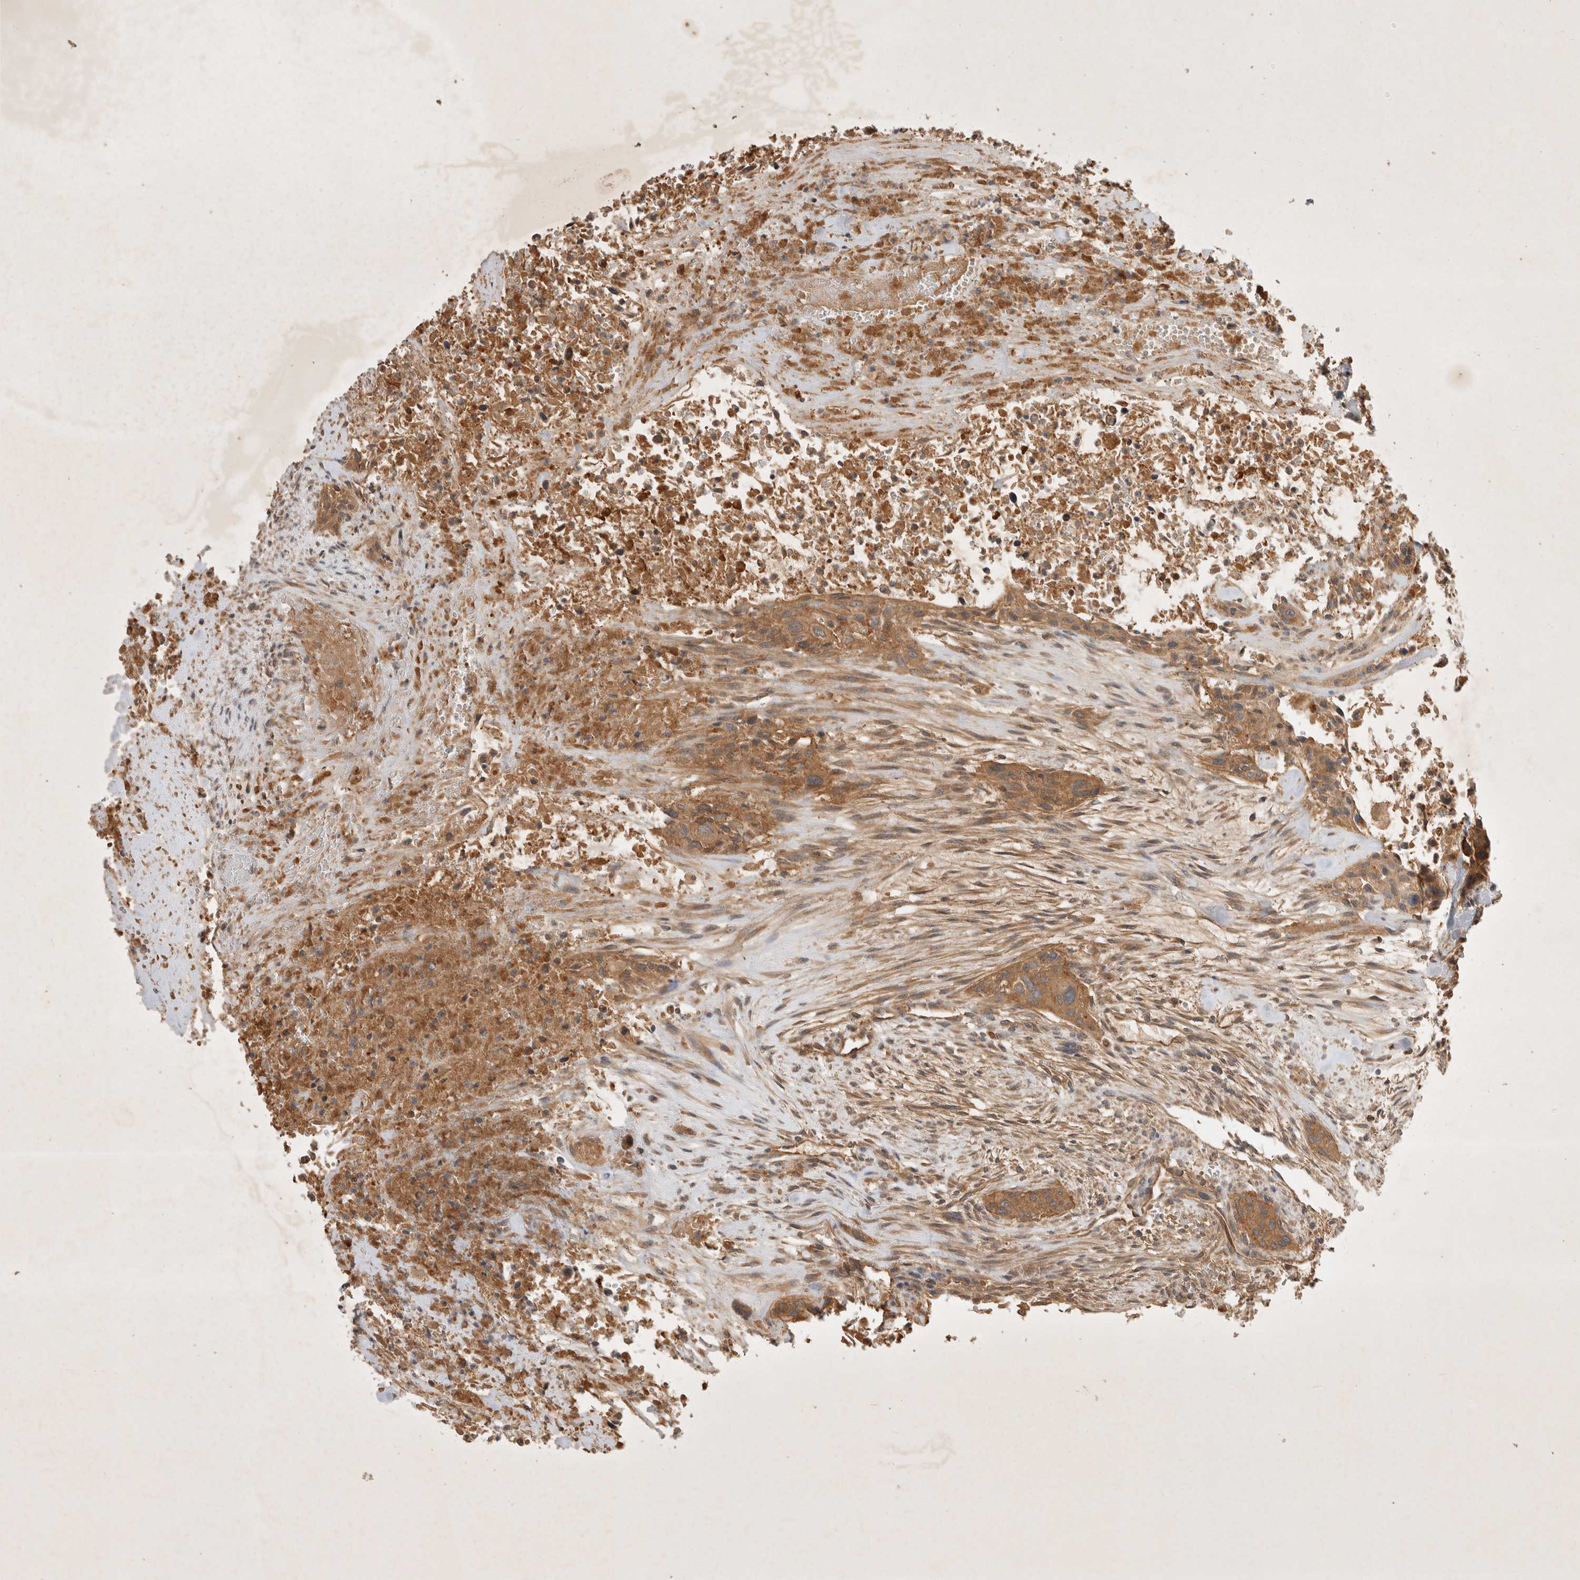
{"staining": {"intensity": "moderate", "quantity": ">75%", "location": "cytoplasmic/membranous"}, "tissue": "urothelial cancer", "cell_type": "Tumor cells", "image_type": "cancer", "snomed": [{"axis": "morphology", "description": "Urothelial carcinoma, High grade"}, {"axis": "topography", "description": "Urinary bladder"}], "caption": "DAB (3,3'-diaminobenzidine) immunohistochemical staining of high-grade urothelial carcinoma shows moderate cytoplasmic/membranous protein staining in approximately >75% of tumor cells.", "gene": "YES1", "patient": {"sex": "male", "age": 35}}